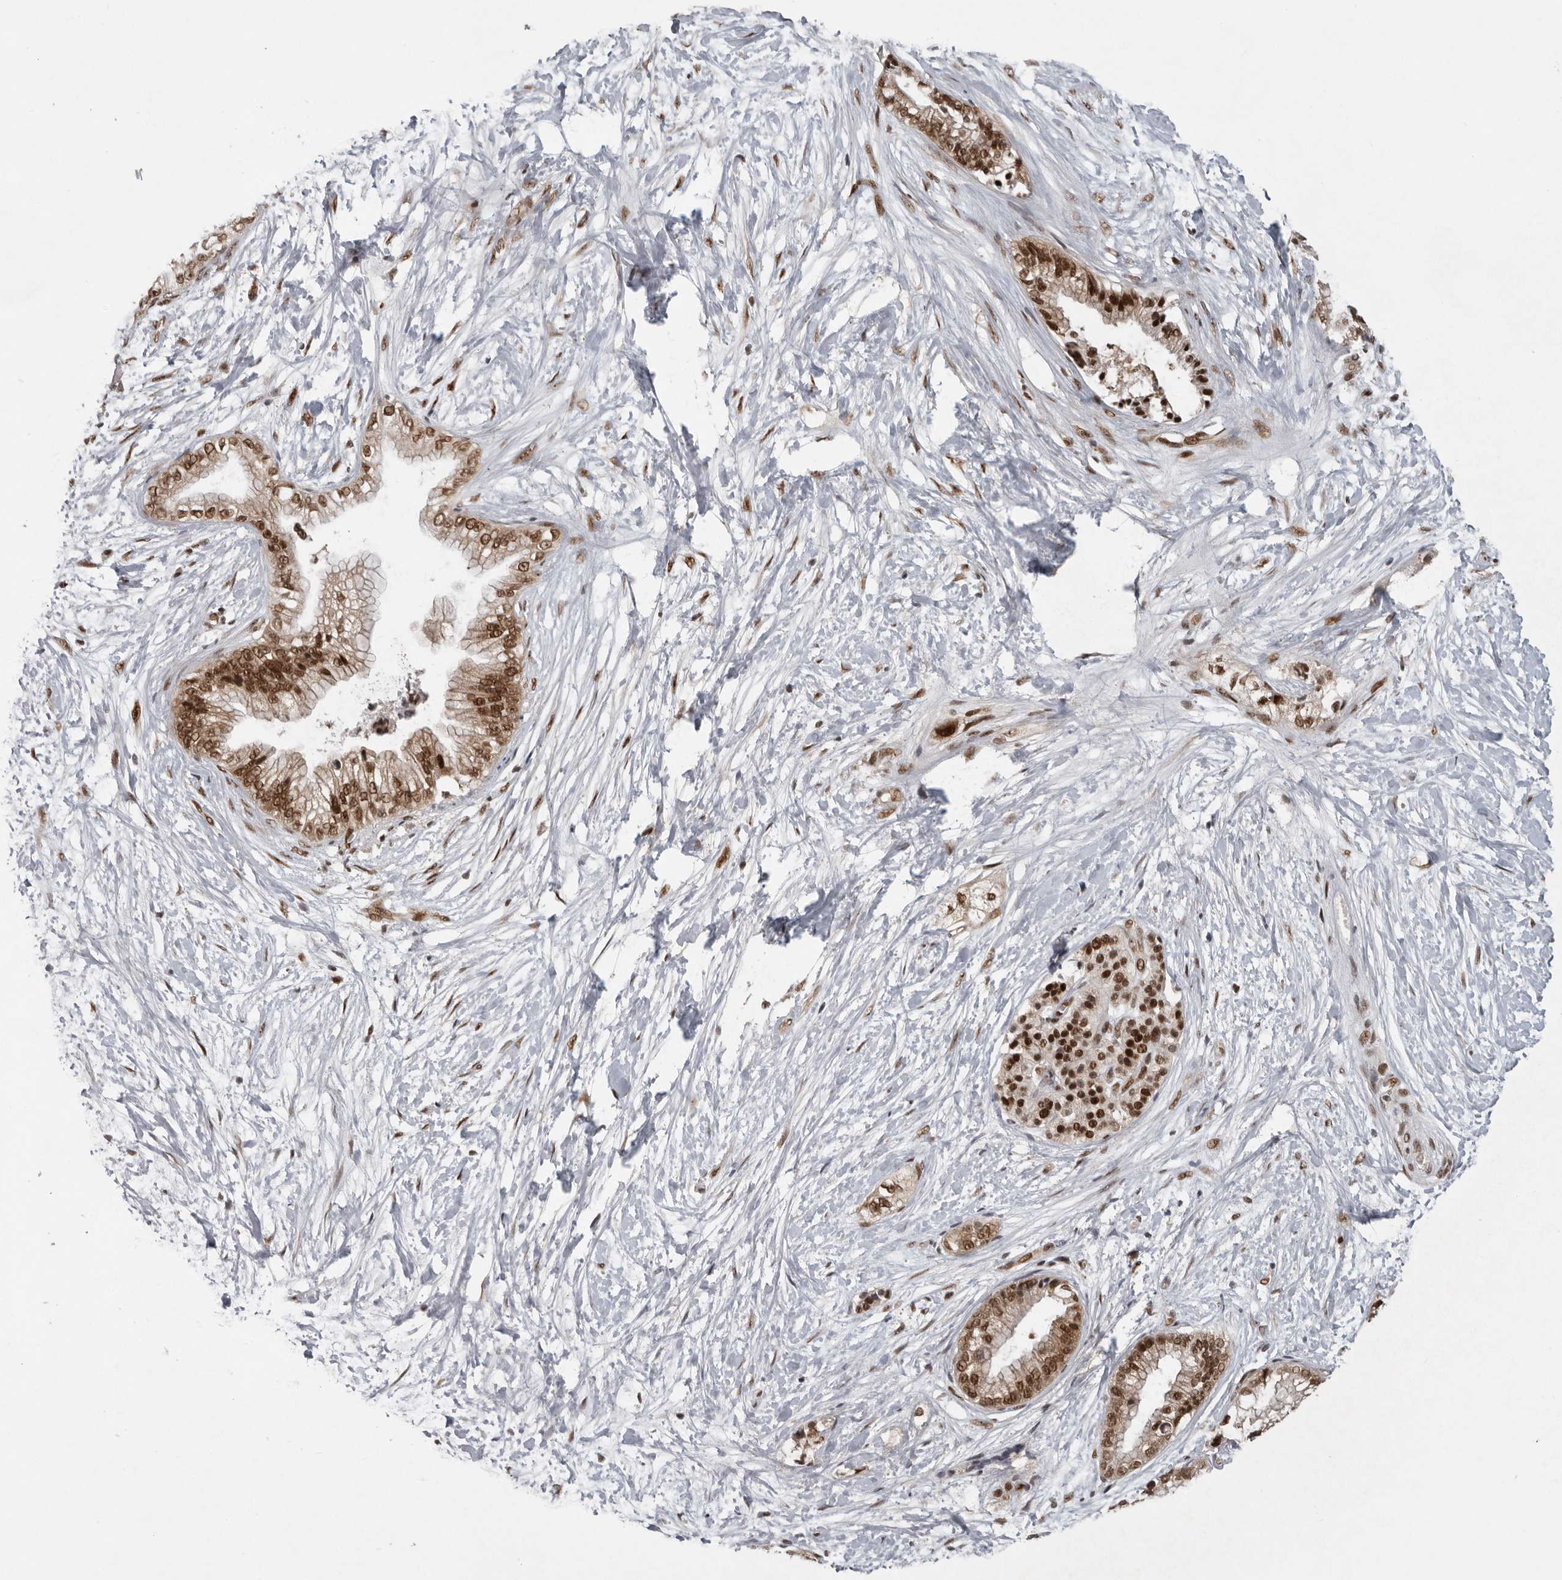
{"staining": {"intensity": "moderate", "quantity": ">75%", "location": "nuclear"}, "tissue": "pancreatic cancer", "cell_type": "Tumor cells", "image_type": "cancer", "snomed": [{"axis": "morphology", "description": "Adenocarcinoma, NOS"}, {"axis": "topography", "description": "Pancreas"}], "caption": "A brown stain highlights moderate nuclear positivity of a protein in pancreatic cancer tumor cells.", "gene": "CDC27", "patient": {"sex": "male", "age": 68}}